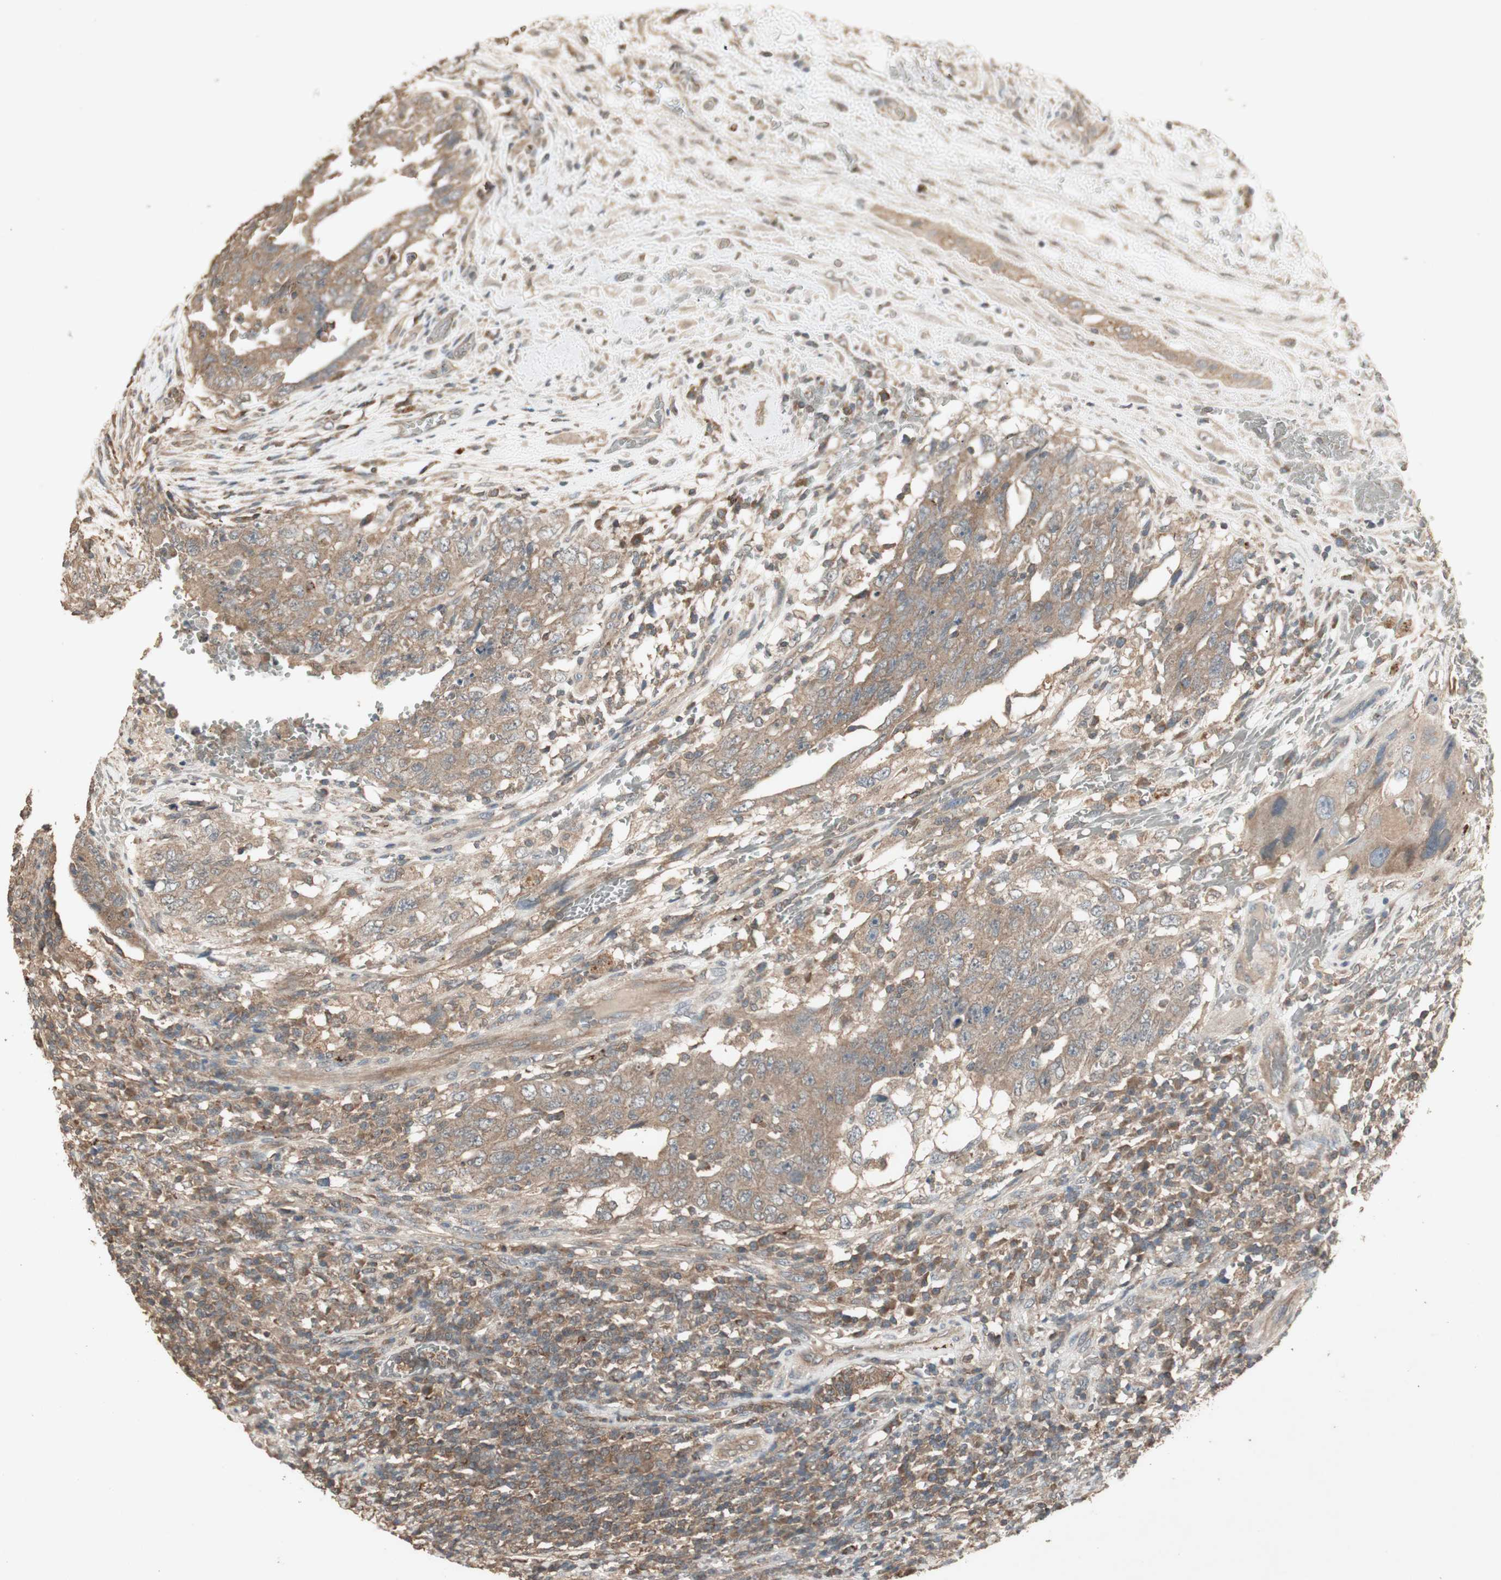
{"staining": {"intensity": "moderate", "quantity": ">75%", "location": "cytoplasmic/membranous"}, "tissue": "testis cancer", "cell_type": "Tumor cells", "image_type": "cancer", "snomed": [{"axis": "morphology", "description": "Carcinoma, Embryonal, NOS"}, {"axis": "topography", "description": "Testis"}], "caption": "The immunohistochemical stain highlights moderate cytoplasmic/membranous staining in tumor cells of embryonal carcinoma (testis) tissue. Ihc stains the protein of interest in brown and the nuclei are stained blue.", "gene": "UBAC1", "patient": {"sex": "male", "age": 26}}